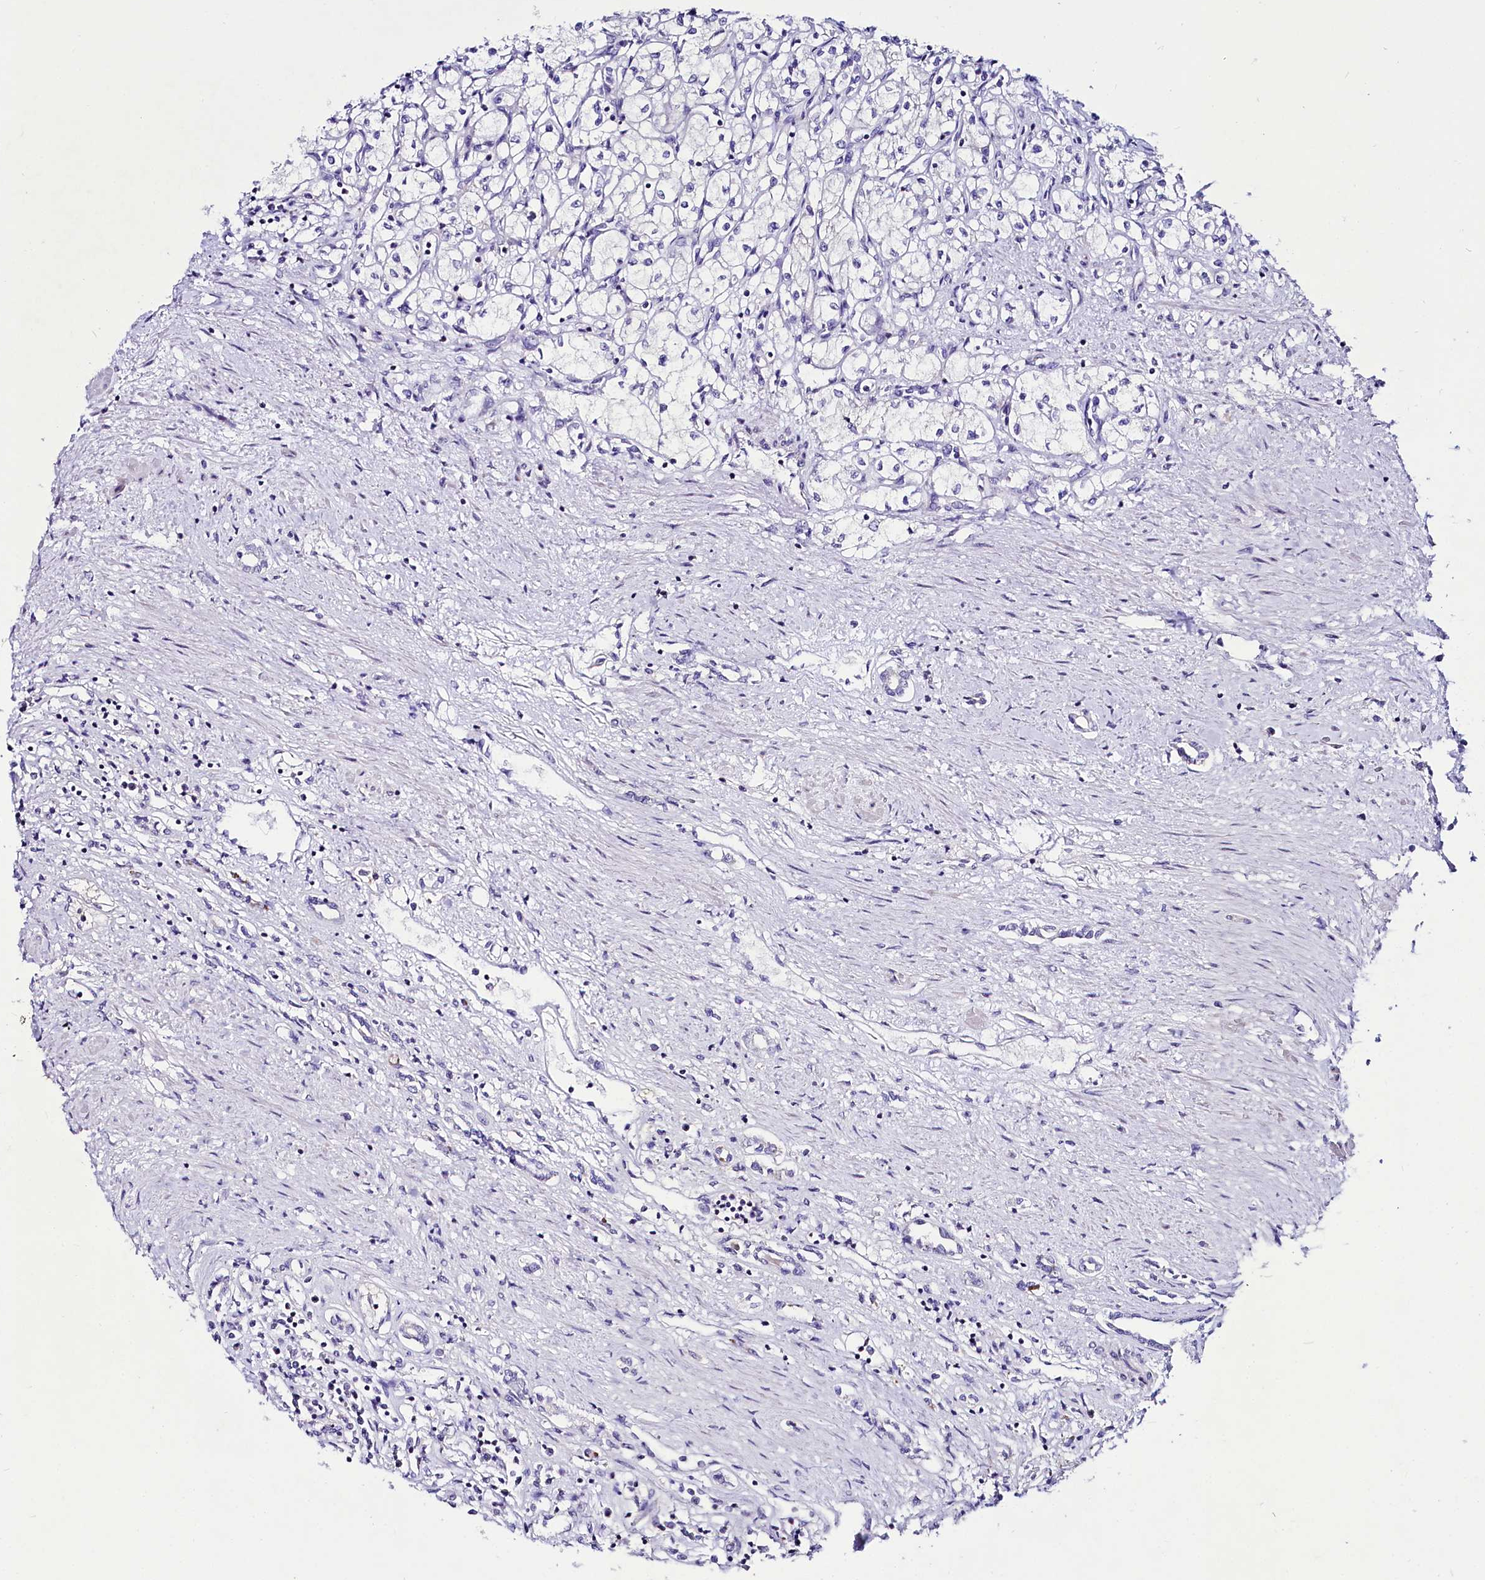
{"staining": {"intensity": "negative", "quantity": "none", "location": "none"}, "tissue": "renal cancer", "cell_type": "Tumor cells", "image_type": "cancer", "snomed": [{"axis": "morphology", "description": "Adenocarcinoma, NOS"}, {"axis": "topography", "description": "Kidney"}], "caption": "Immunohistochemistry micrograph of renal cancer stained for a protein (brown), which displays no staining in tumor cells.", "gene": "ABHD5", "patient": {"sex": "male", "age": 59}}